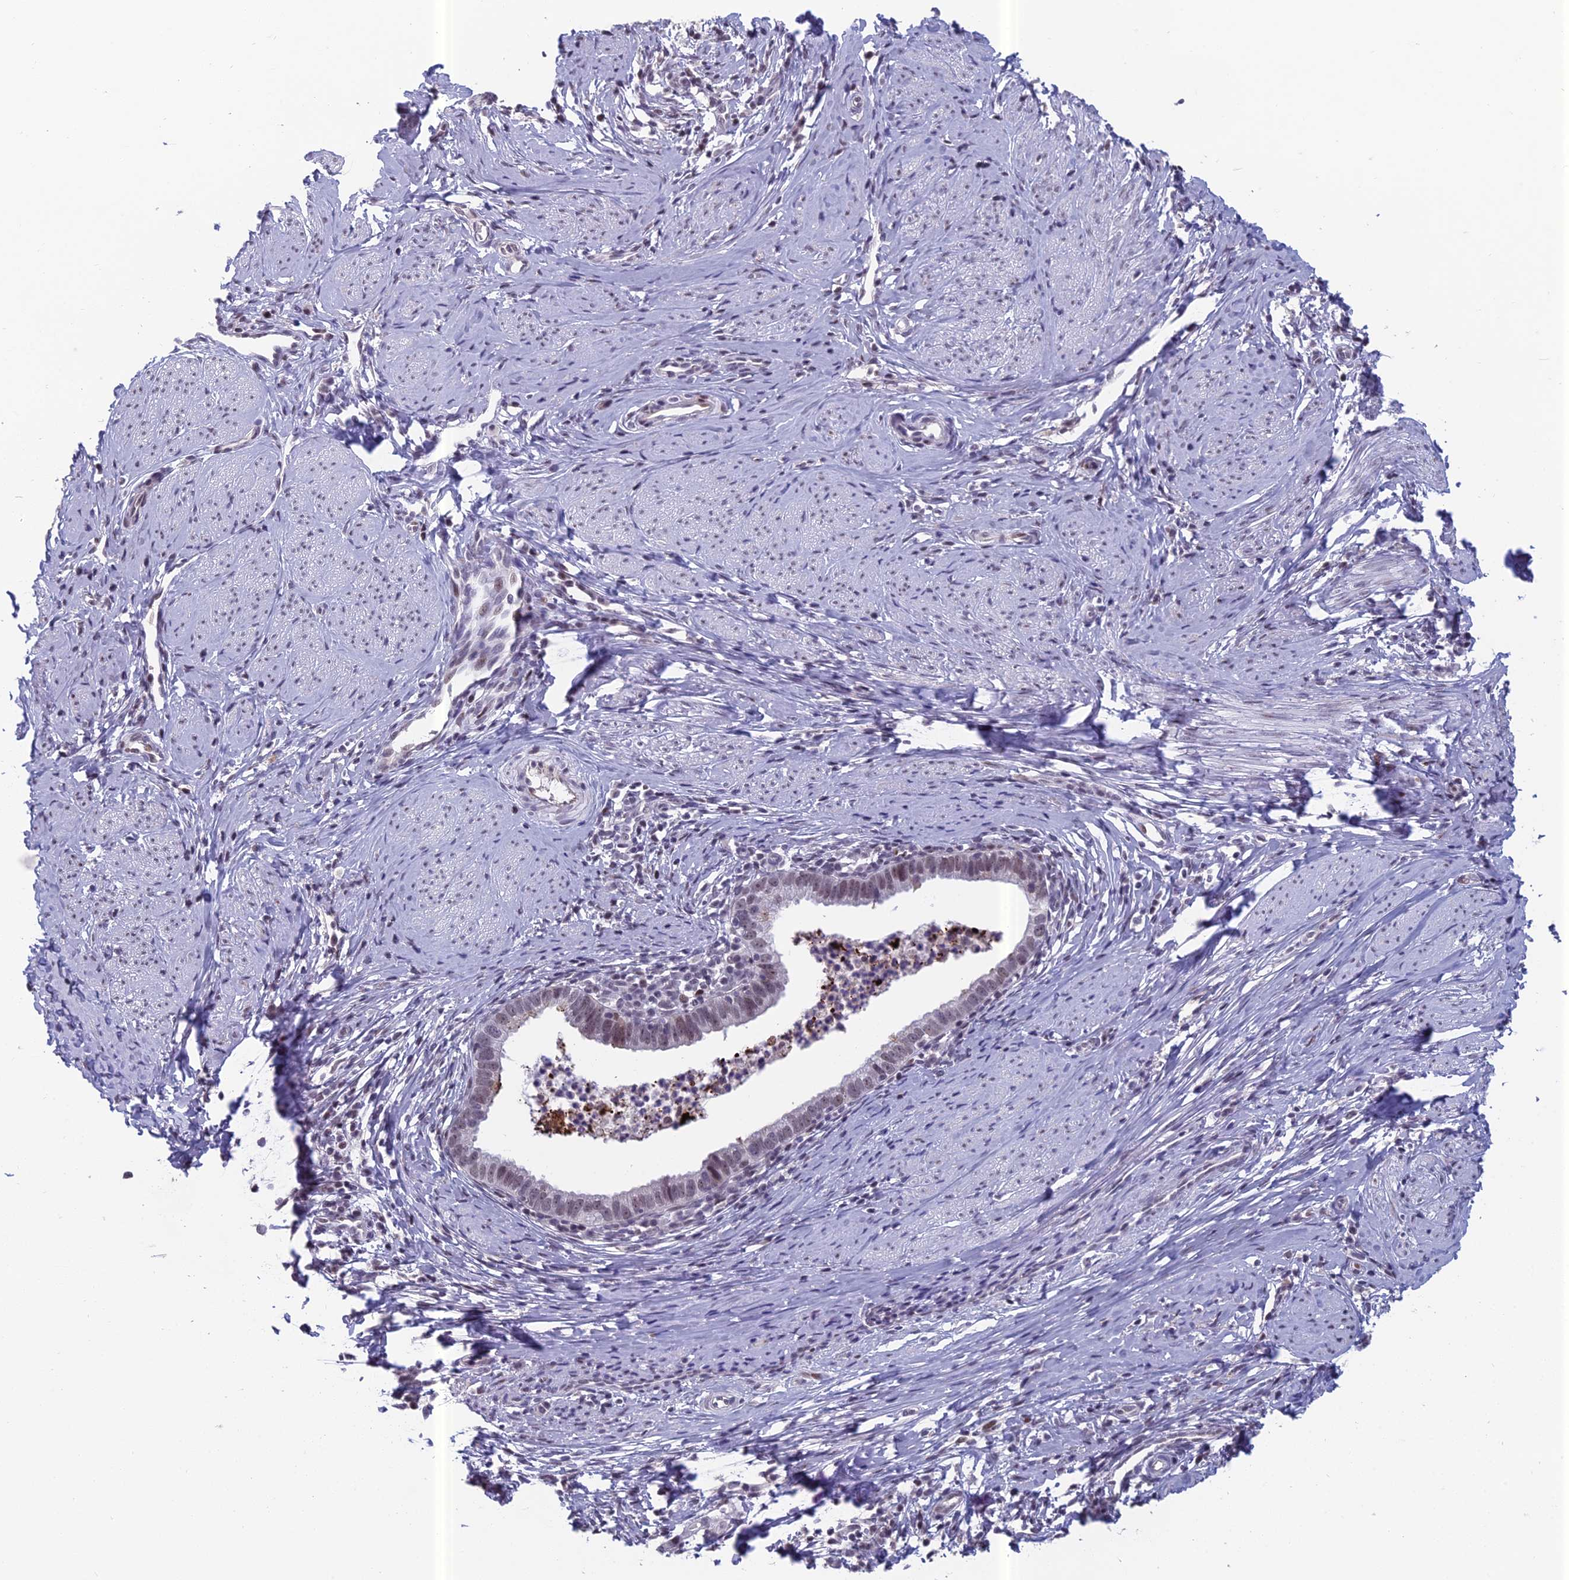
{"staining": {"intensity": "weak", "quantity": "<25%", "location": "nuclear"}, "tissue": "cervical cancer", "cell_type": "Tumor cells", "image_type": "cancer", "snomed": [{"axis": "morphology", "description": "Adenocarcinoma, NOS"}, {"axis": "topography", "description": "Cervix"}], "caption": "IHC image of cervical cancer stained for a protein (brown), which reveals no positivity in tumor cells.", "gene": "RGS17", "patient": {"sex": "female", "age": 36}}